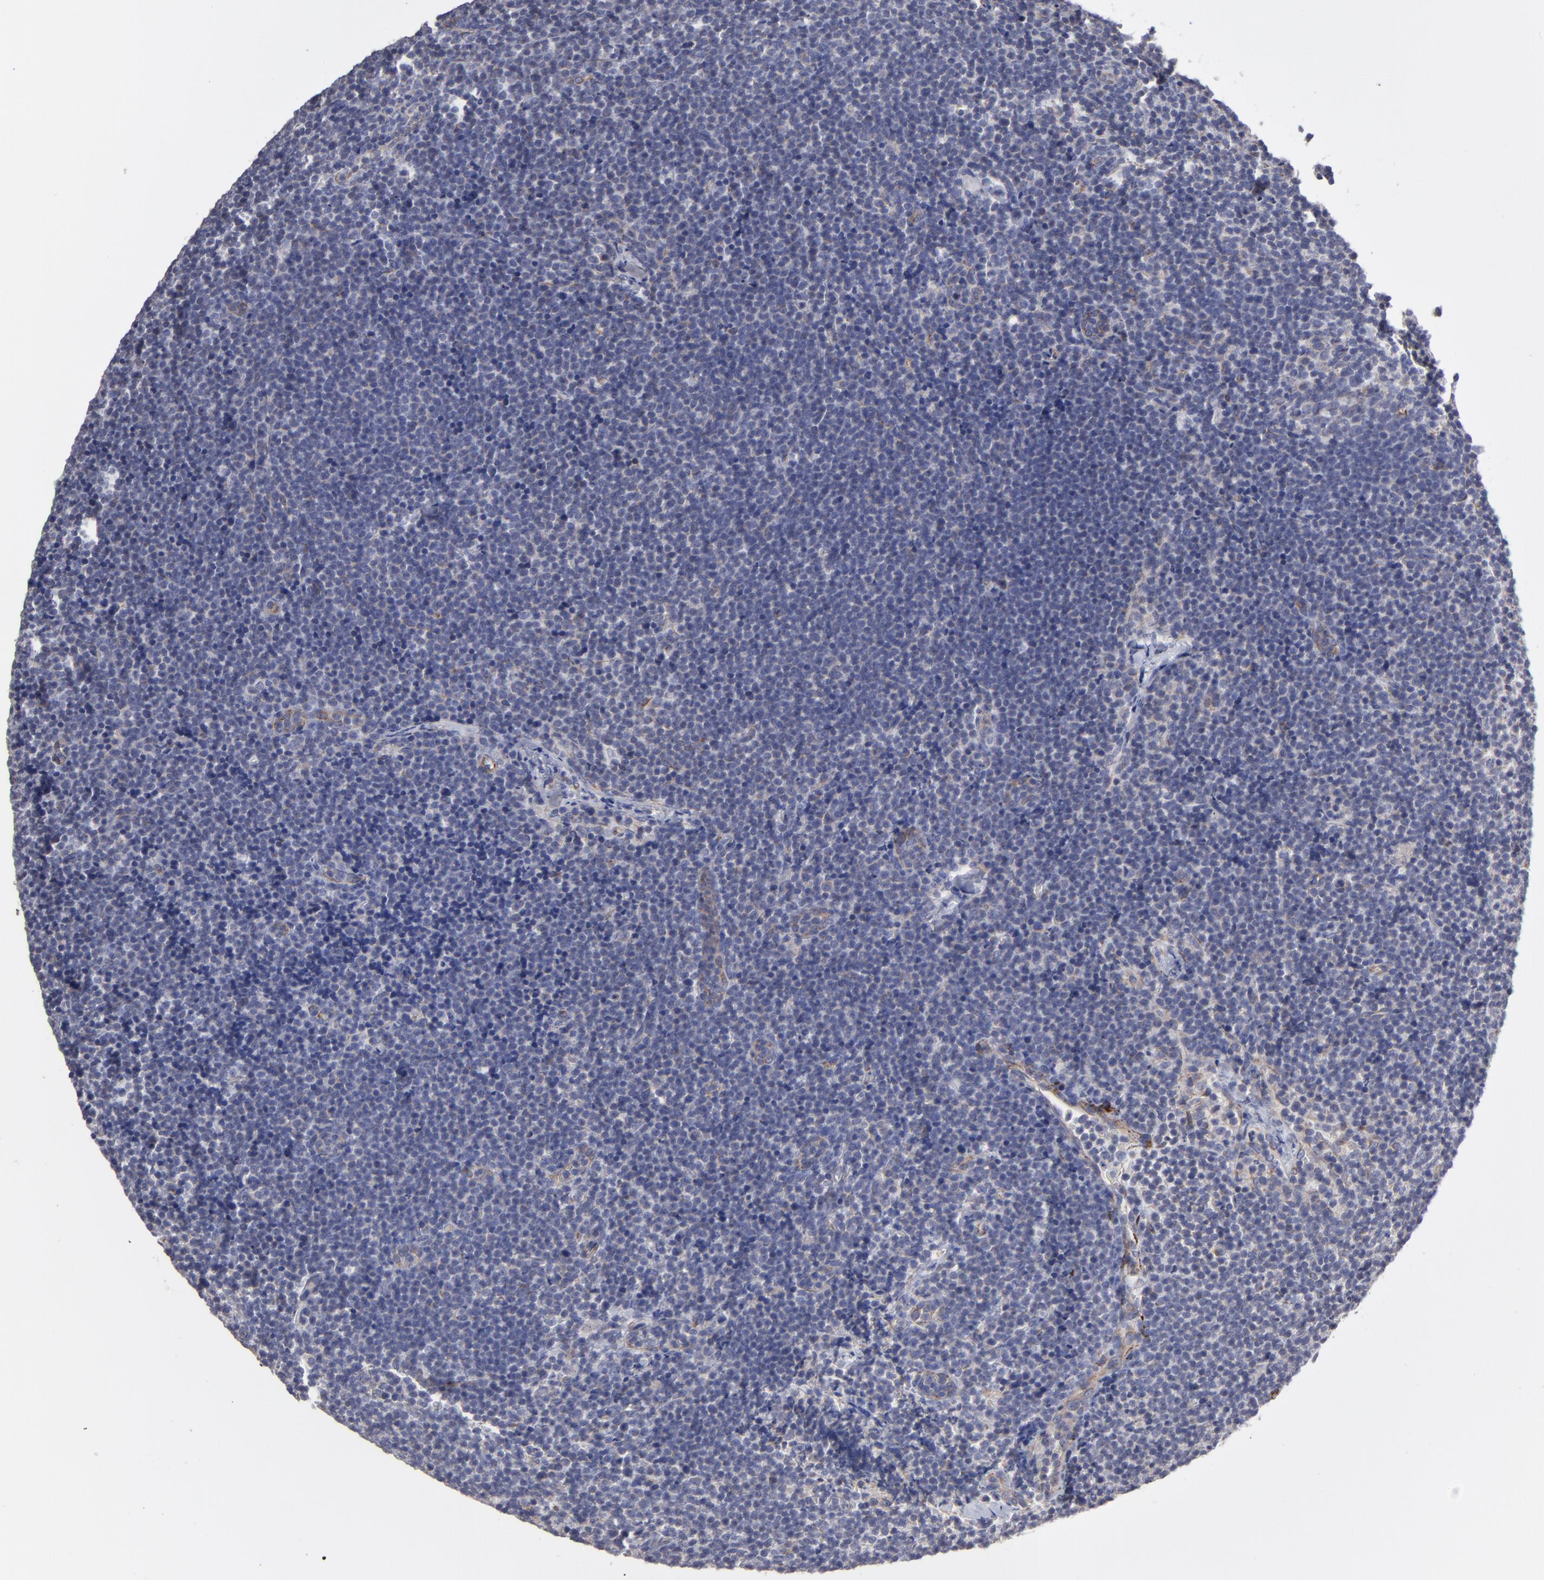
{"staining": {"intensity": "weak", "quantity": "<25%", "location": "cytoplasmic/membranous"}, "tissue": "lymphoma", "cell_type": "Tumor cells", "image_type": "cancer", "snomed": [{"axis": "morphology", "description": "Malignant lymphoma, non-Hodgkin's type, High grade"}, {"axis": "topography", "description": "Lymph node"}], "caption": "High magnification brightfield microscopy of lymphoma stained with DAB (brown) and counterstained with hematoxylin (blue): tumor cells show no significant positivity. (Immunohistochemistry, brightfield microscopy, high magnification).", "gene": "SLMAP", "patient": {"sex": "female", "age": 58}}